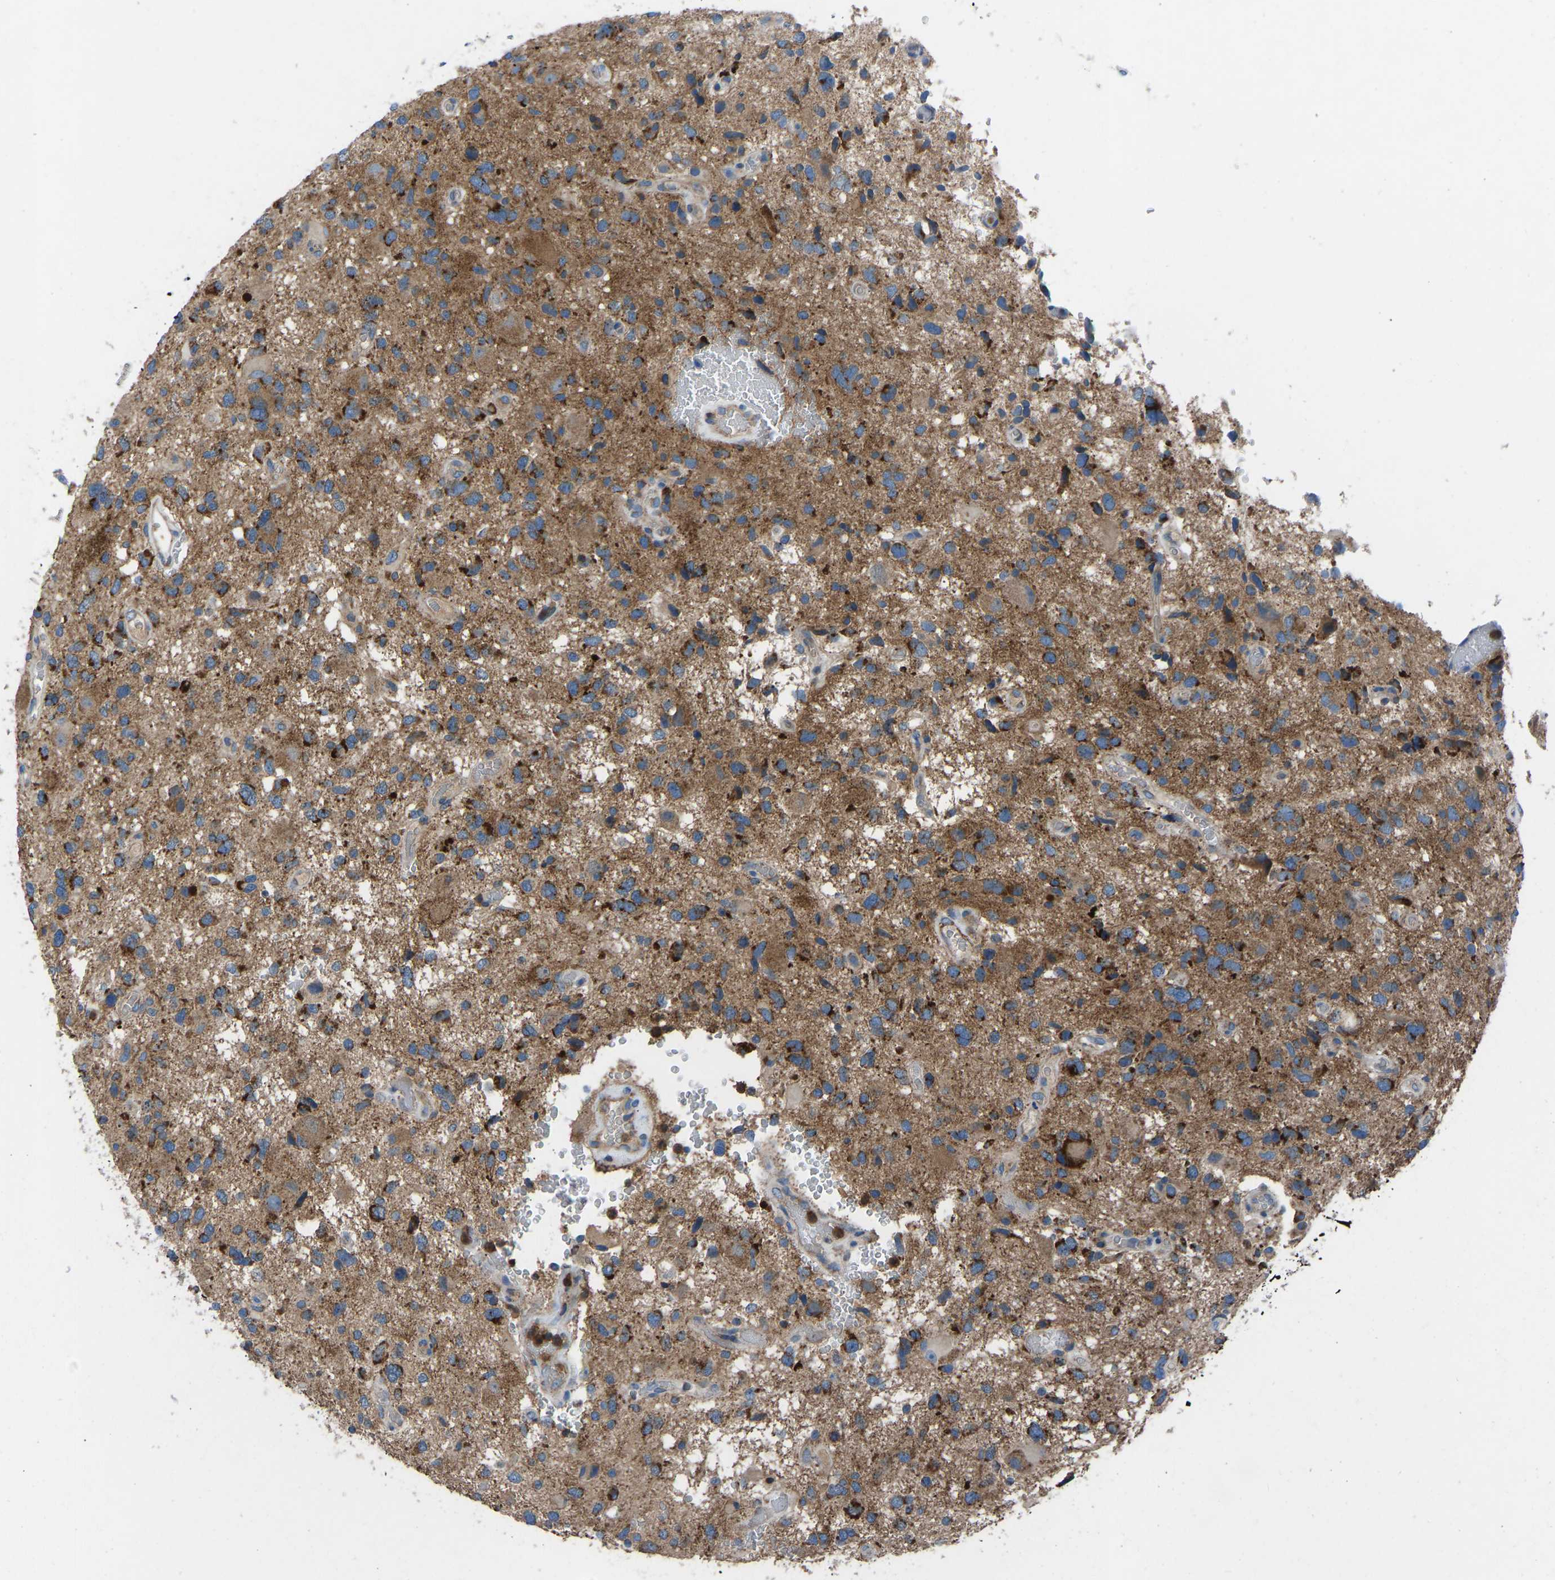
{"staining": {"intensity": "strong", "quantity": ">75%", "location": "cytoplasmic/membranous"}, "tissue": "glioma", "cell_type": "Tumor cells", "image_type": "cancer", "snomed": [{"axis": "morphology", "description": "Glioma, malignant, High grade"}, {"axis": "topography", "description": "Brain"}], "caption": "Strong cytoplasmic/membranous protein positivity is identified in approximately >75% of tumor cells in malignant glioma (high-grade).", "gene": "GRK6", "patient": {"sex": "male", "age": 33}}